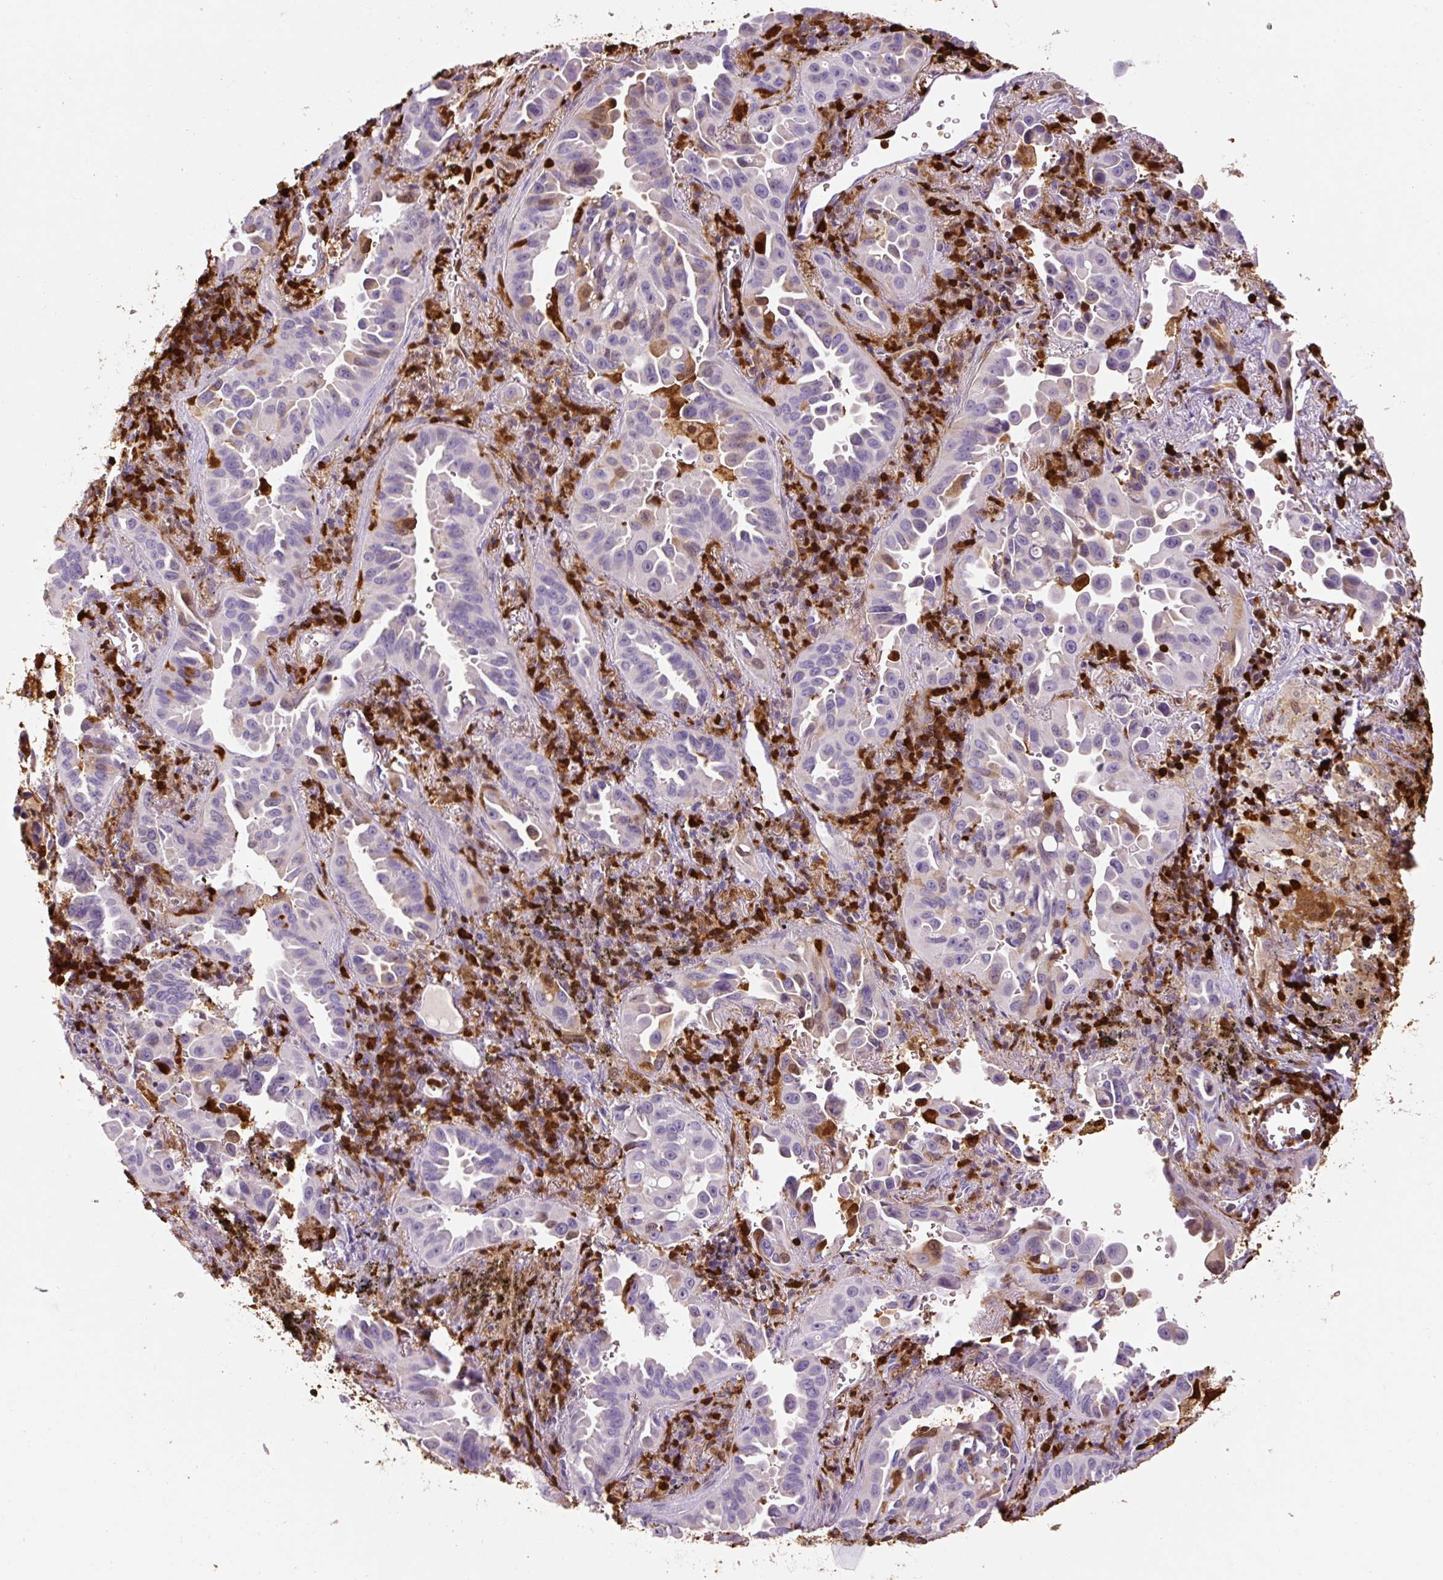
{"staining": {"intensity": "moderate", "quantity": "<25%", "location": "cytoplasmic/membranous"}, "tissue": "lung cancer", "cell_type": "Tumor cells", "image_type": "cancer", "snomed": [{"axis": "morphology", "description": "Adenocarcinoma, NOS"}, {"axis": "topography", "description": "Lung"}], "caption": "The histopathology image exhibits staining of lung adenocarcinoma, revealing moderate cytoplasmic/membranous protein staining (brown color) within tumor cells. Immunohistochemistry stains the protein in brown and the nuclei are stained blue.", "gene": "S100A4", "patient": {"sex": "male", "age": 68}}